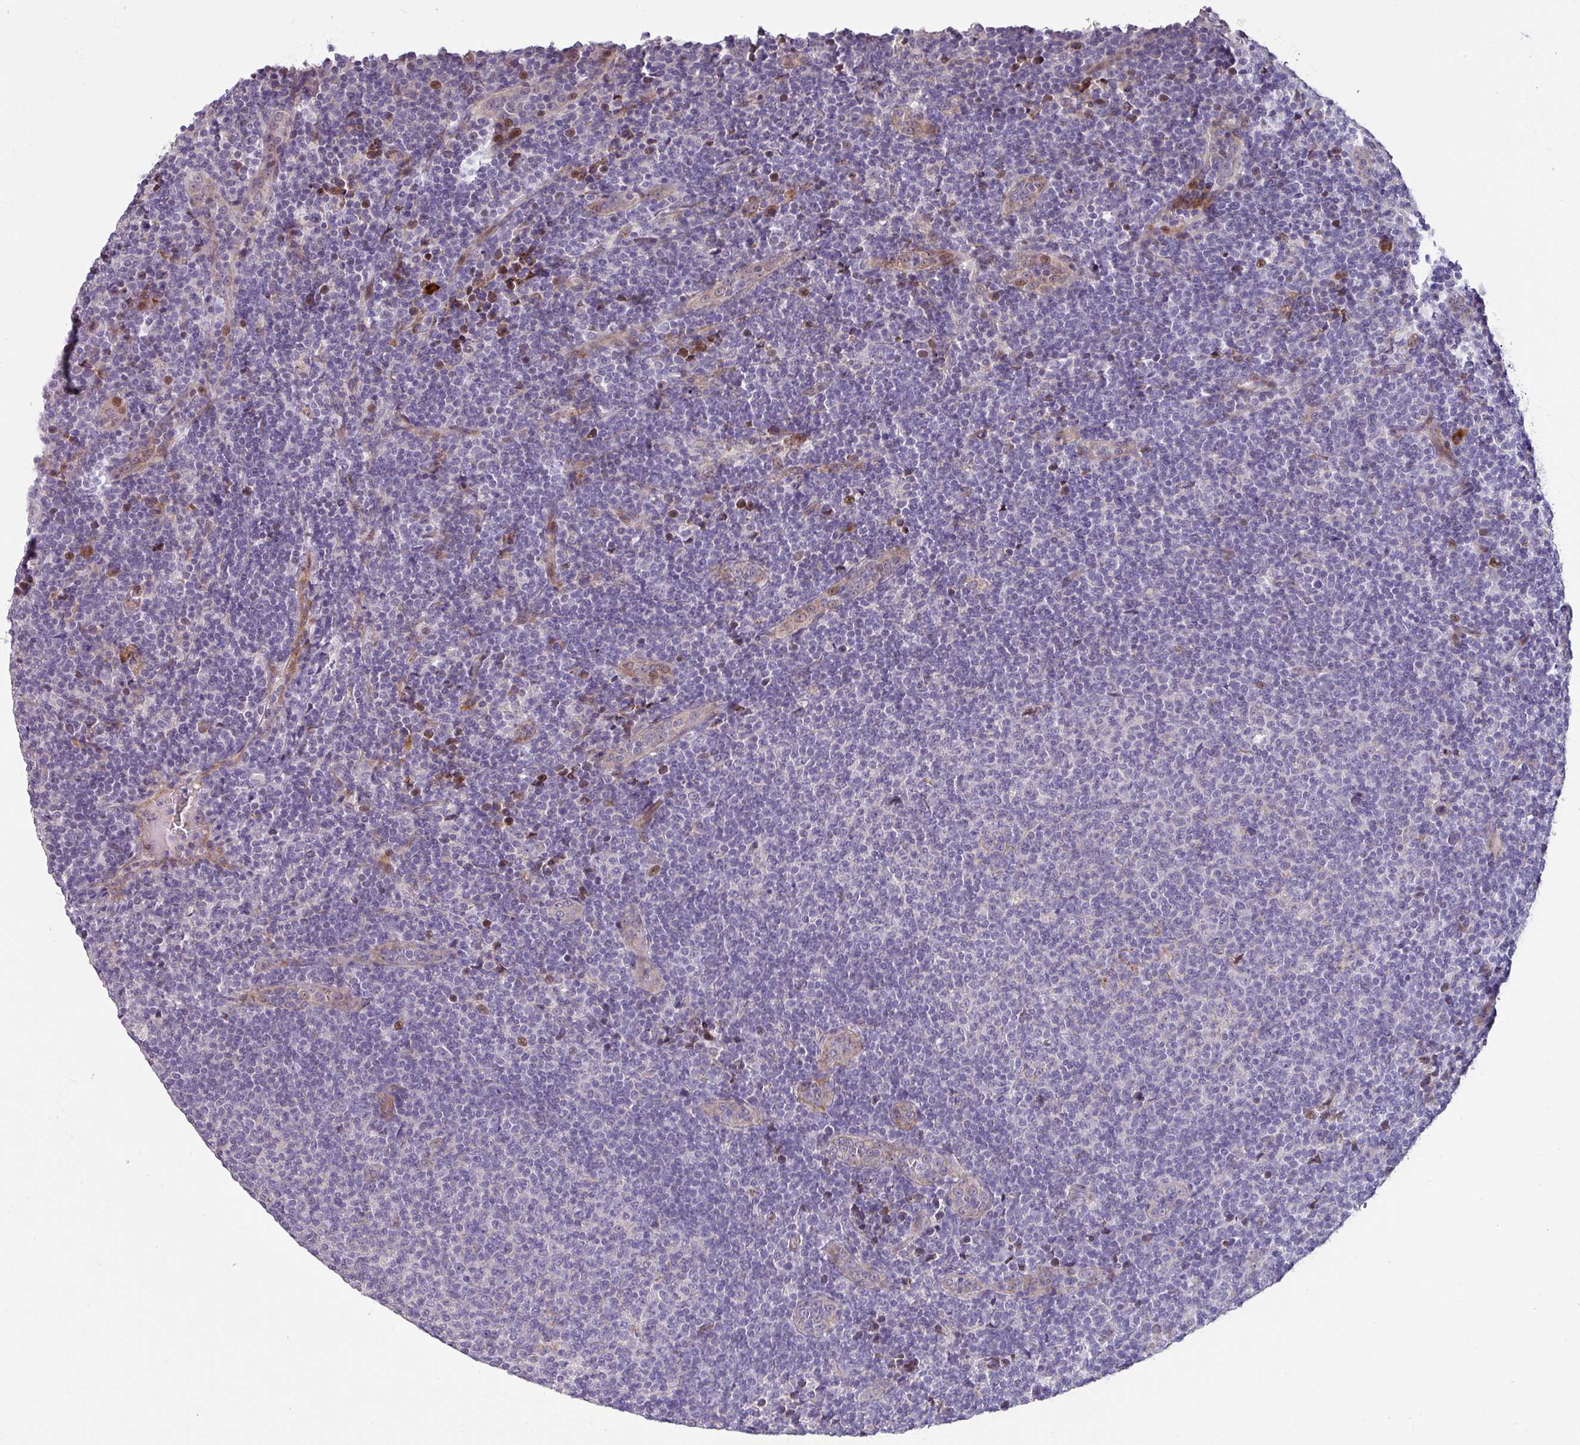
{"staining": {"intensity": "negative", "quantity": "none", "location": "none"}, "tissue": "lymphoma", "cell_type": "Tumor cells", "image_type": "cancer", "snomed": [{"axis": "morphology", "description": "Malignant lymphoma, non-Hodgkin's type, Low grade"}, {"axis": "topography", "description": "Lymph node"}], "caption": "A high-resolution histopathology image shows IHC staining of lymphoma, which displays no significant expression in tumor cells.", "gene": "KLHL3", "patient": {"sex": "male", "age": 66}}